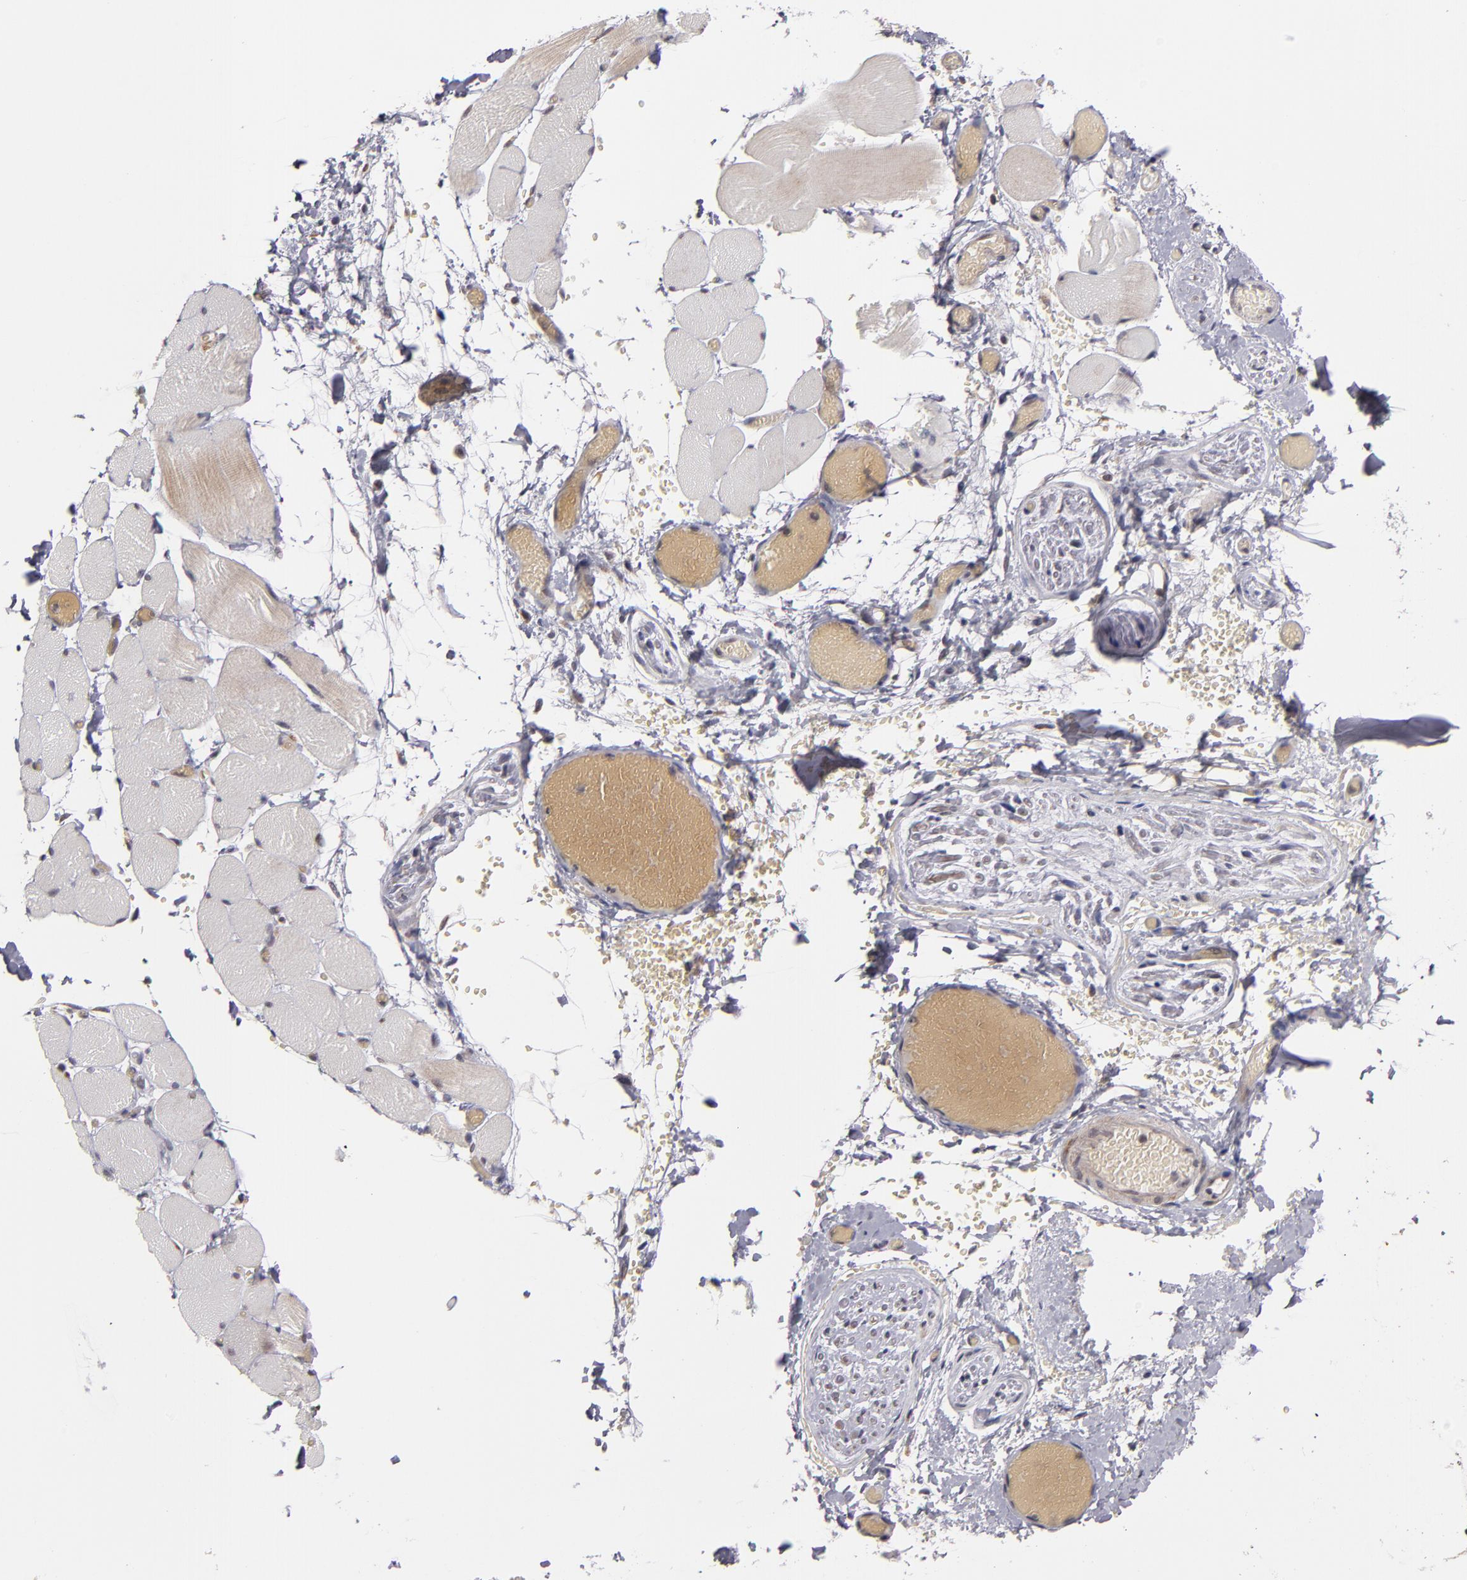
{"staining": {"intensity": "weak", "quantity": ">75%", "location": "cytoplasmic/membranous"}, "tissue": "skeletal muscle", "cell_type": "Myocytes", "image_type": "normal", "snomed": [{"axis": "morphology", "description": "Normal tissue, NOS"}, {"axis": "topography", "description": "Skeletal muscle"}, {"axis": "topography", "description": "Soft tissue"}], "caption": "This is a photomicrograph of immunohistochemistry staining of unremarkable skeletal muscle, which shows weak positivity in the cytoplasmic/membranous of myocytes.", "gene": "CASP1", "patient": {"sex": "female", "age": 58}}